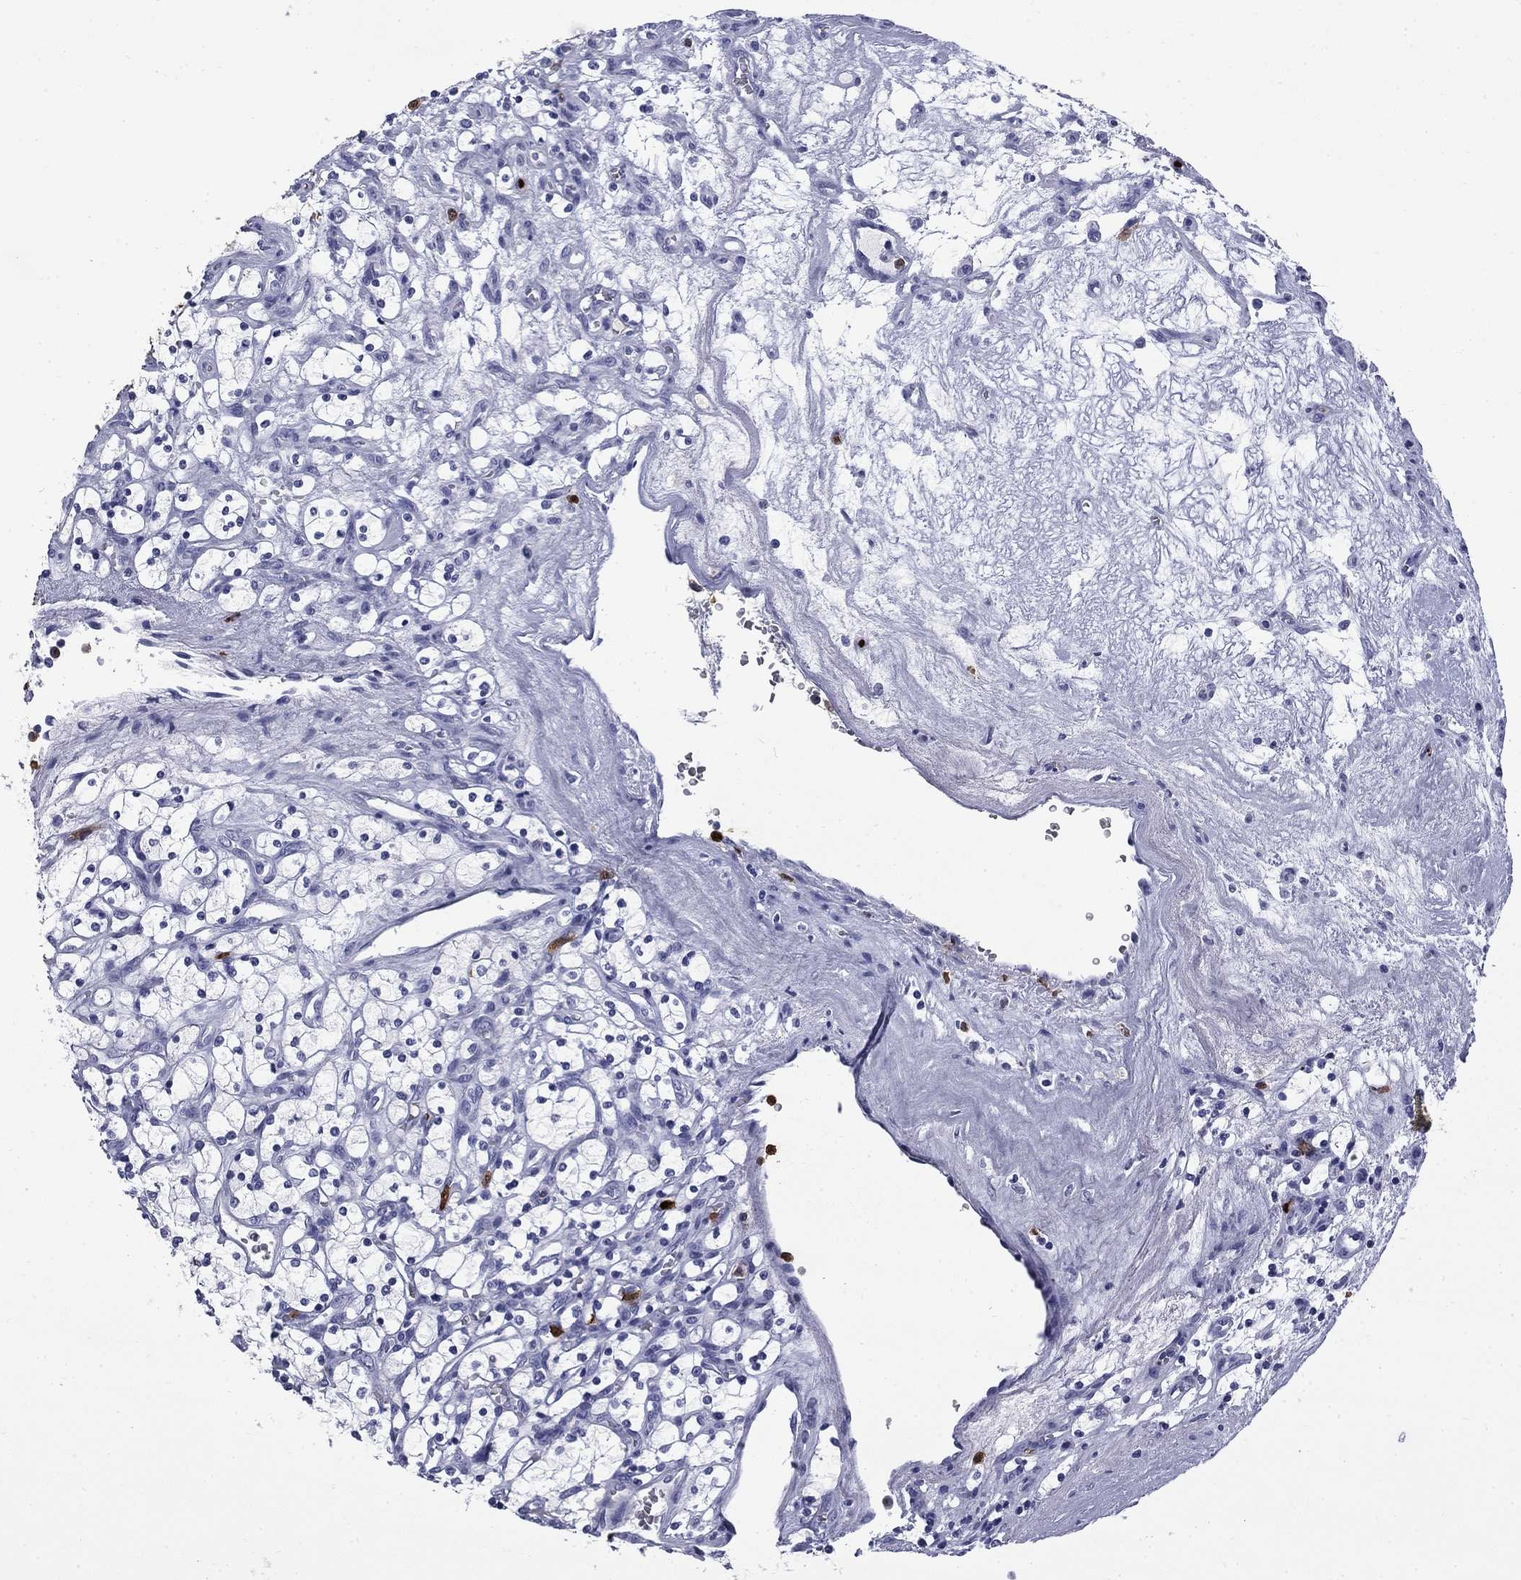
{"staining": {"intensity": "negative", "quantity": "none", "location": "none"}, "tissue": "renal cancer", "cell_type": "Tumor cells", "image_type": "cancer", "snomed": [{"axis": "morphology", "description": "Adenocarcinoma, NOS"}, {"axis": "topography", "description": "Kidney"}], "caption": "Image shows no significant protein positivity in tumor cells of renal cancer (adenocarcinoma).", "gene": "TRIM29", "patient": {"sex": "female", "age": 69}}